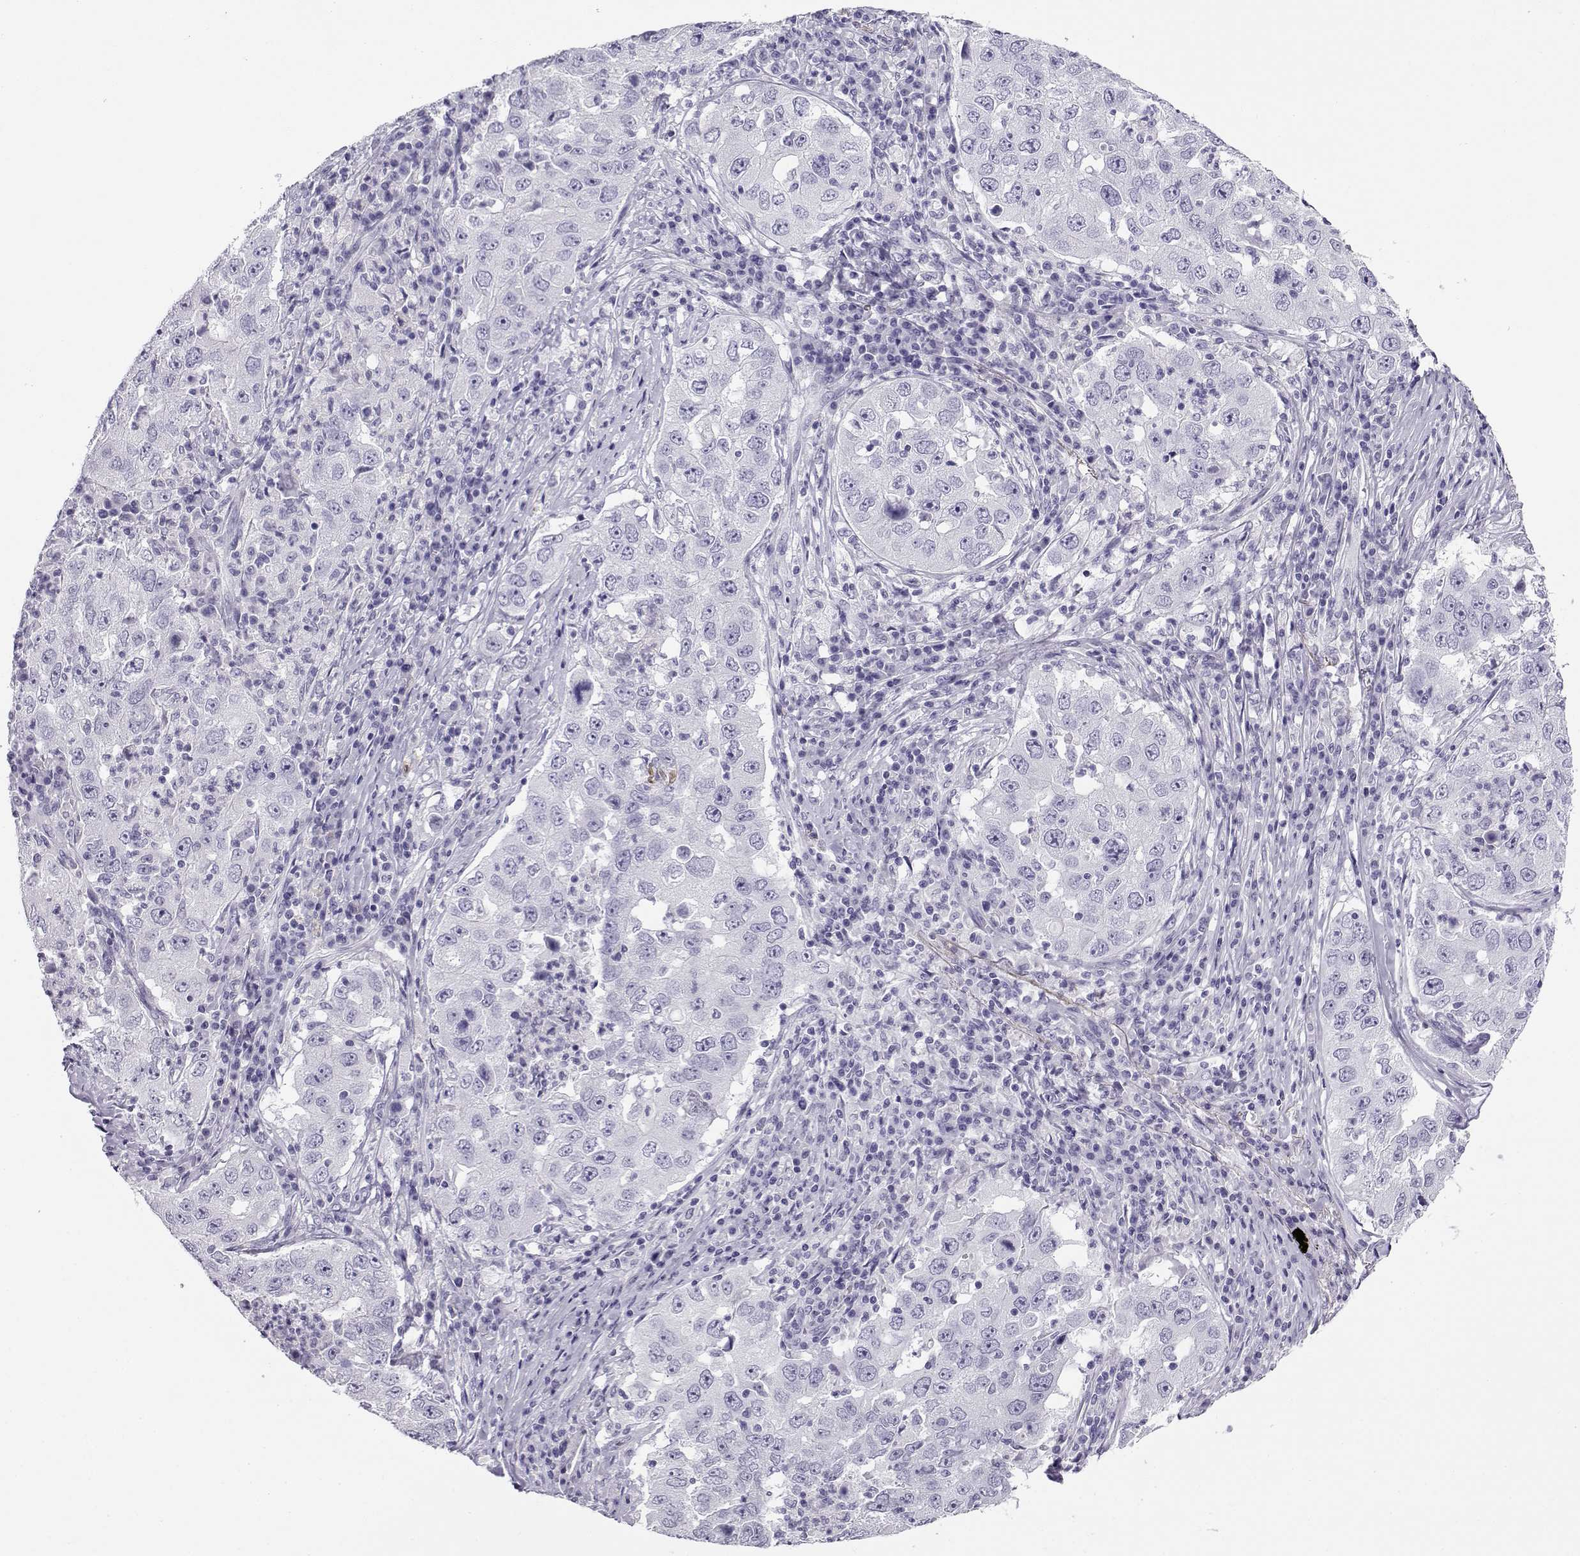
{"staining": {"intensity": "negative", "quantity": "none", "location": "none"}, "tissue": "lung cancer", "cell_type": "Tumor cells", "image_type": "cancer", "snomed": [{"axis": "morphology", "description": "Adenocarcinoma, NOS"}, {"axis": "topography", "description": "Lung"}], "caption": "Immunohistochemistry micrograph of human adenocarcinoma (lung) stained for a protein (brown), which displays no expression in tumor cells.", "gene": "RHOXF2", "patient": {"sex": "male", "age": 73}}